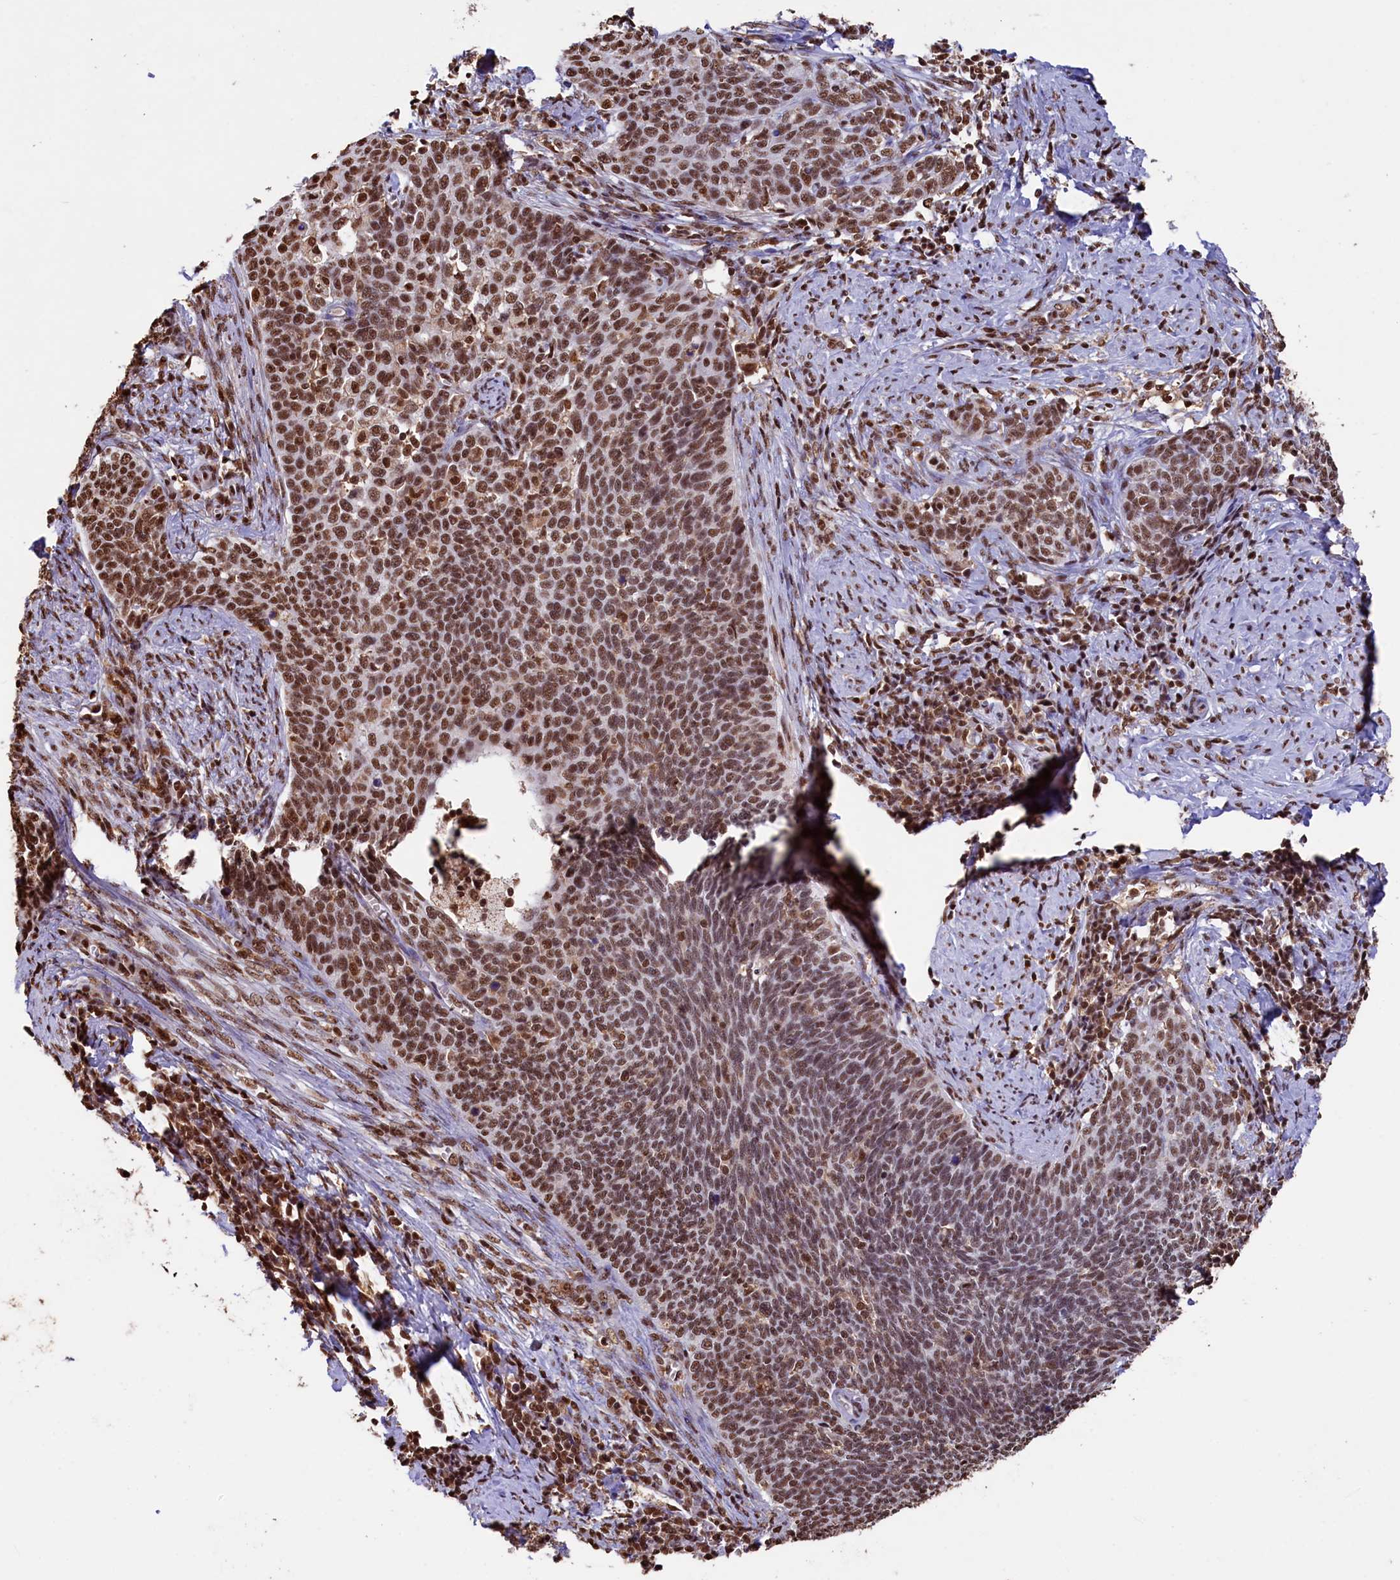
{"staining": {"intensity": "strong", "quantity": ">75%", "location": "nuclear"}, "tissue": "cervical cancer", "cell_type": "Tumor cells", "image_type": "cancer", "snomed": [{"axis": "morphology", "description": "Squamous cell carcinoma, NOS"}, {"axis": "topography", "description": "Cervix"}], "caption": "IHC of human cervical cancer shows high levels of strong nuclear expression in about >75% of tumor cells.", "gene": "SNRPD2", "patient": {"sex": "female", "age": 39}}